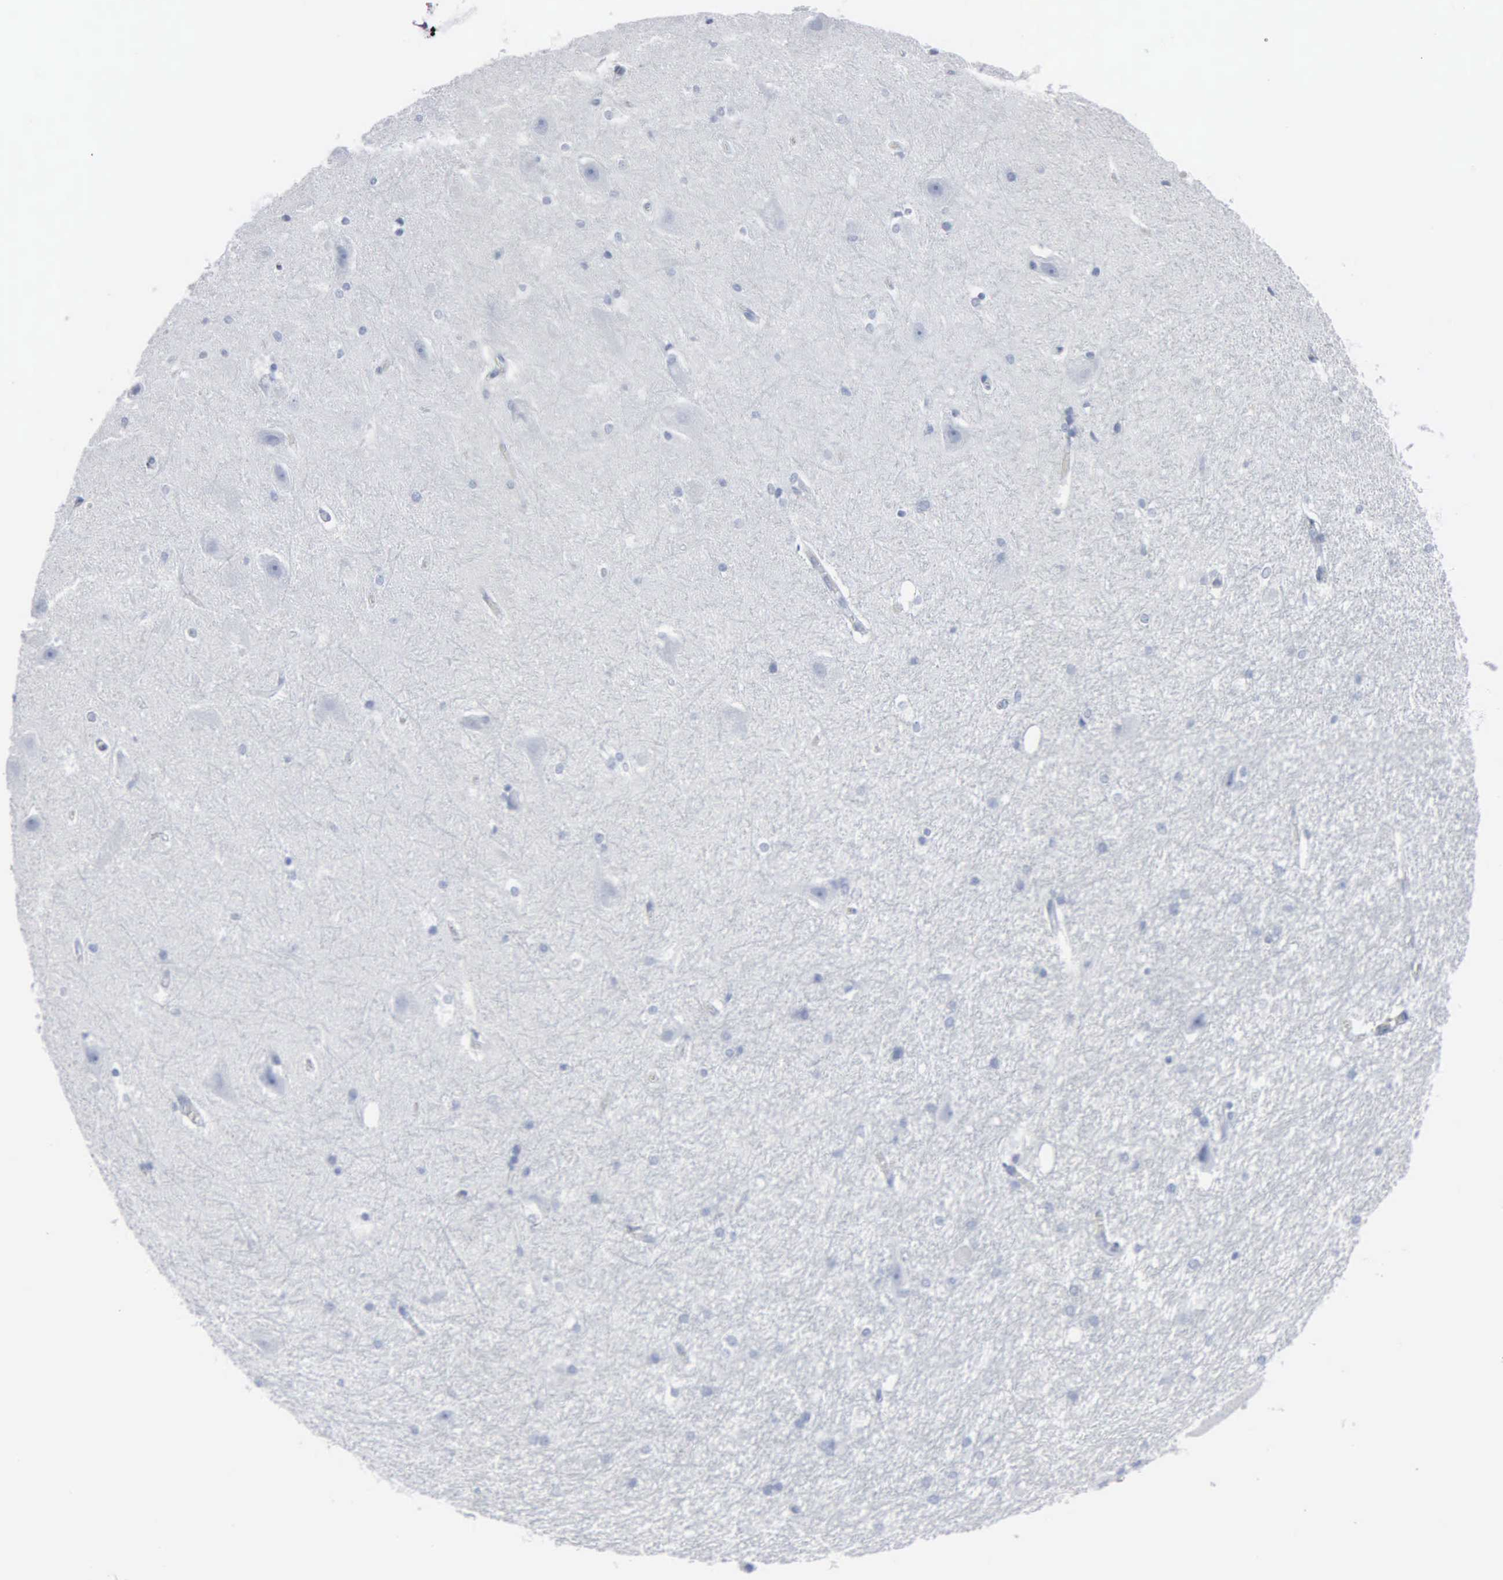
{"staining": {"intensity": "negative", "quantity": "none", "location": "none"}, "tissue": "hippocampus", "cell_type": "Glial cells", "image_type": "normal", "snomed": [{"axis": "morphology", "description": "Normal tissue, NOS"}, {"axis": "topography", "description": "Hippocampus"}], "caption": "The immunohistochemistry (IHC) photomicrograph has no significant positivity in glial cells of hippocampus.", "gene": "DMD", "patient": {"sex": "female", "age": 19}}